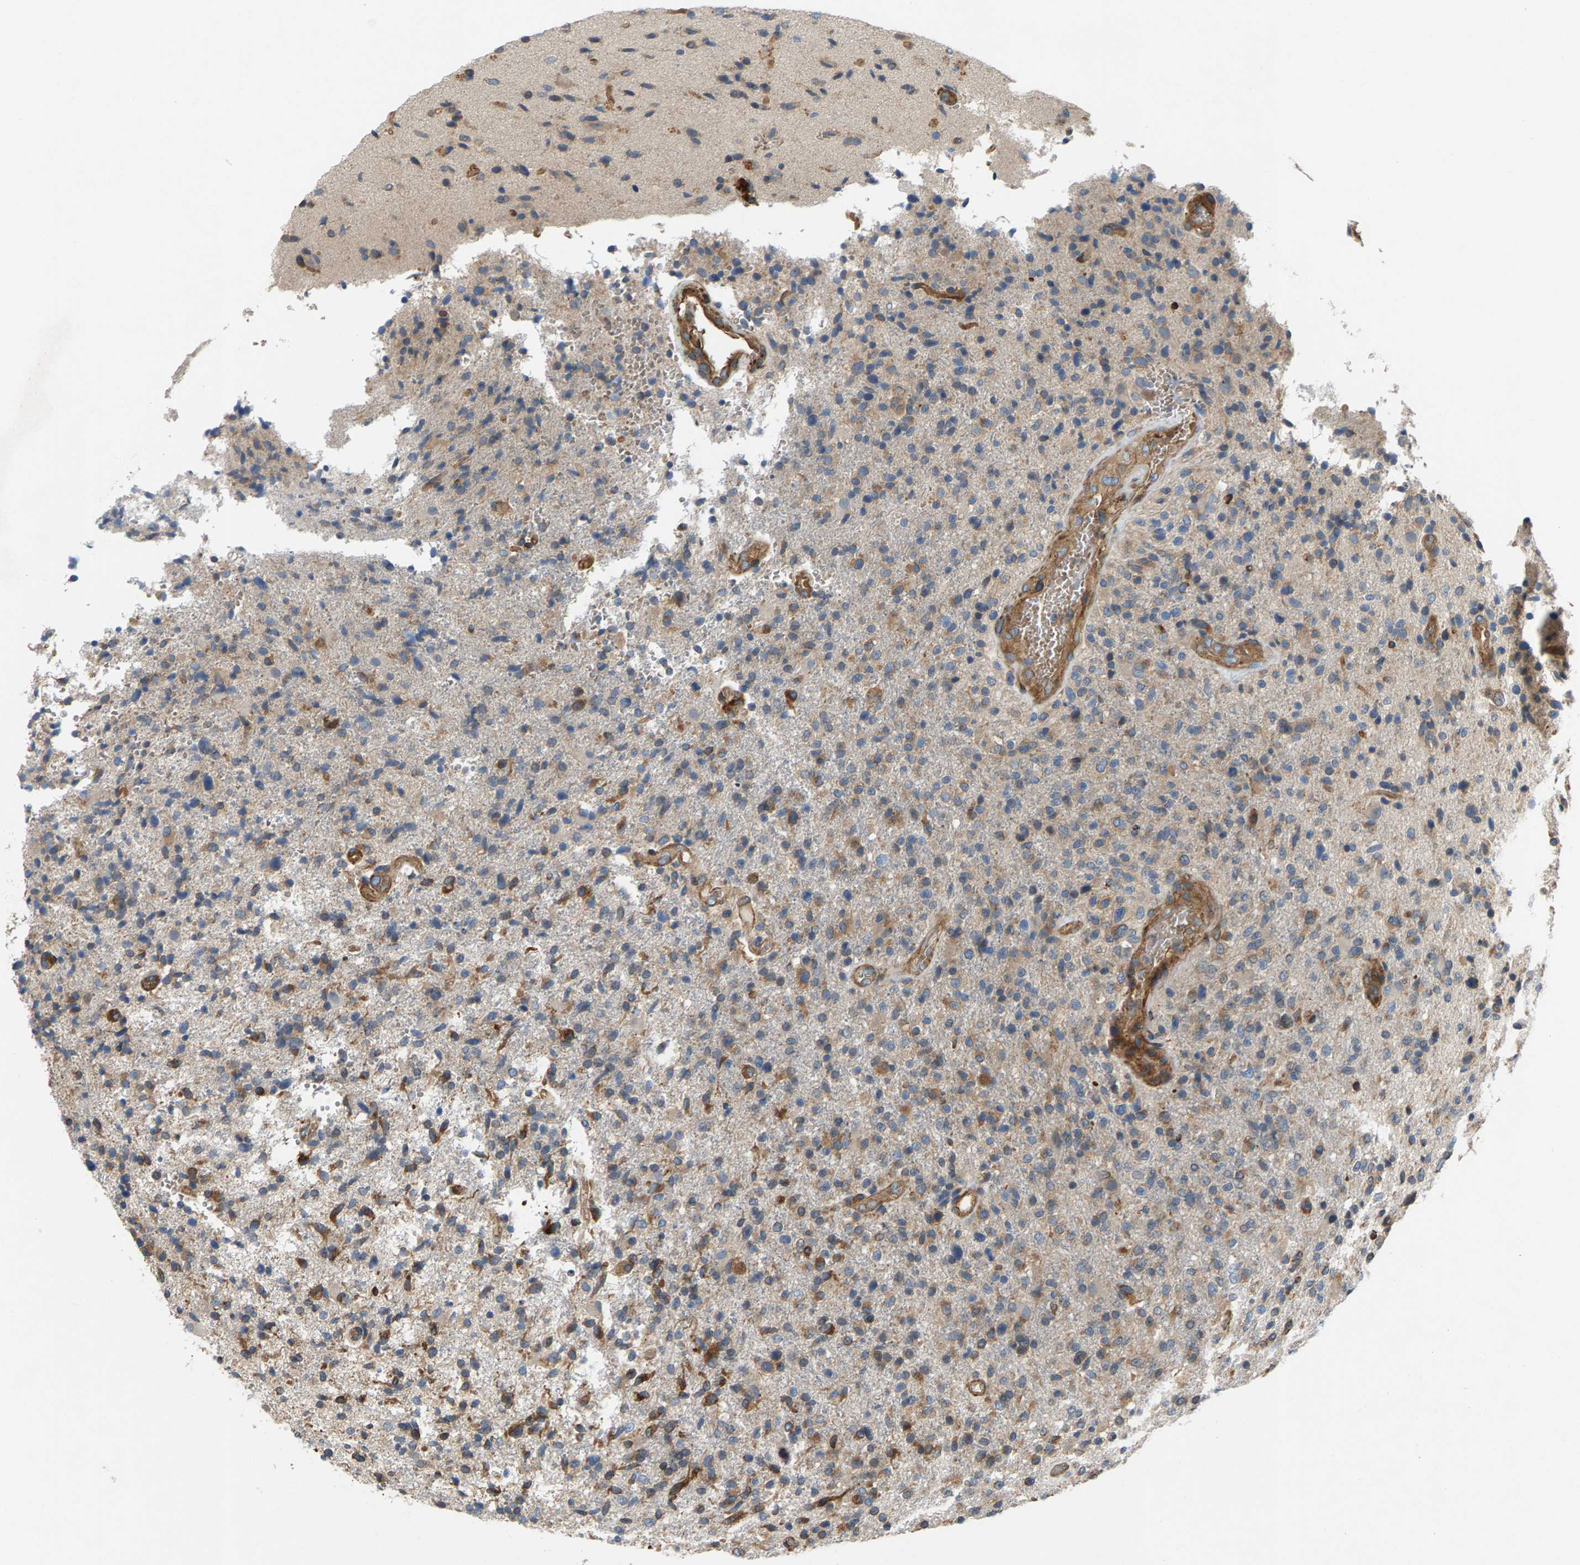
{"staining": {"intensity": "moderate", "quantity": "25%-75%", "location": "cytoplasmic/membranous"}, "tissue": "glioma", "cell_type": "Tumor cells", "image_type": "cancer", "snomed": [{"axis": "morphology", "description": "Glioma, malignant, High grade"}, {"axis": "topography", "description": "Brain"}], "caption": "Tumor cells display medium levels of moderate cytoplasmic/membranous staining in approximately 25%-75% of cells in human malignant high-grade glioma. The protein is stained brown, and the nuclei are stained in blue (DAB (3,3'-diaminobenzidine) IHC with brightfield microscopy, high magnification).", "gene": "PDCL", "patient": {"sex": "male", "age": 72}}